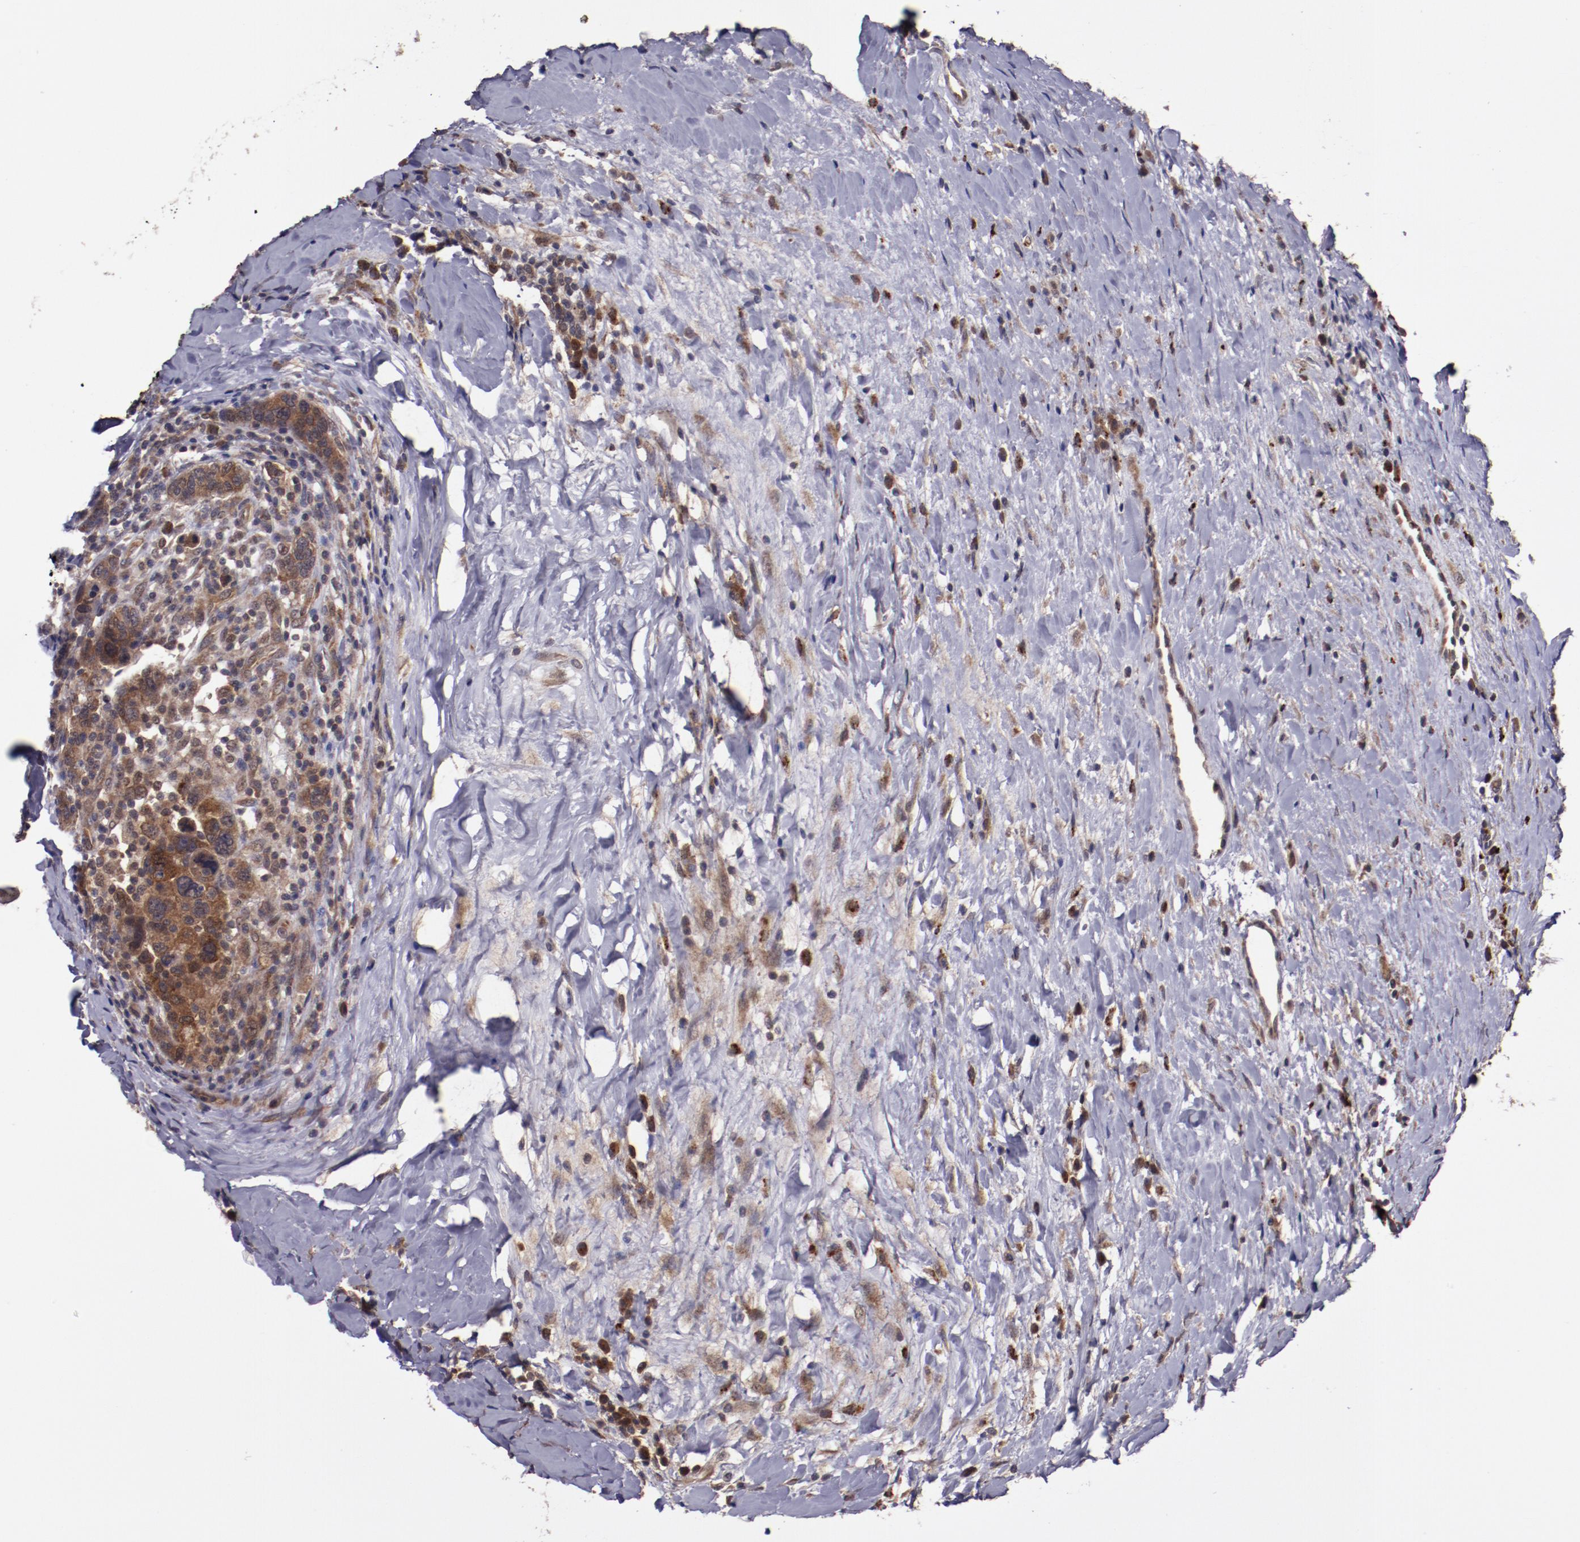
{"staining": {"intensity": "moderate", "quantity": ">75%", "location": "cytoplasmic/membranous"}, "tissue": "breast cancer", "cell_type": "Tumor cells", "image_type": "cancer", "snomed": [{"axis": "morphology", "description": "Duct carcinoma"}, {"axis": "topography", "description": "Breast"}], "caption": "This photomicrograph reveals immunohistochemistry staining of human breast intraductal carcinoma, with medium moderate cytoplasmic/membranous staining in approximately >75% of tumor cells.", "gene": "FTSJ1", "patient": {"sex": "female", "age": 37}}